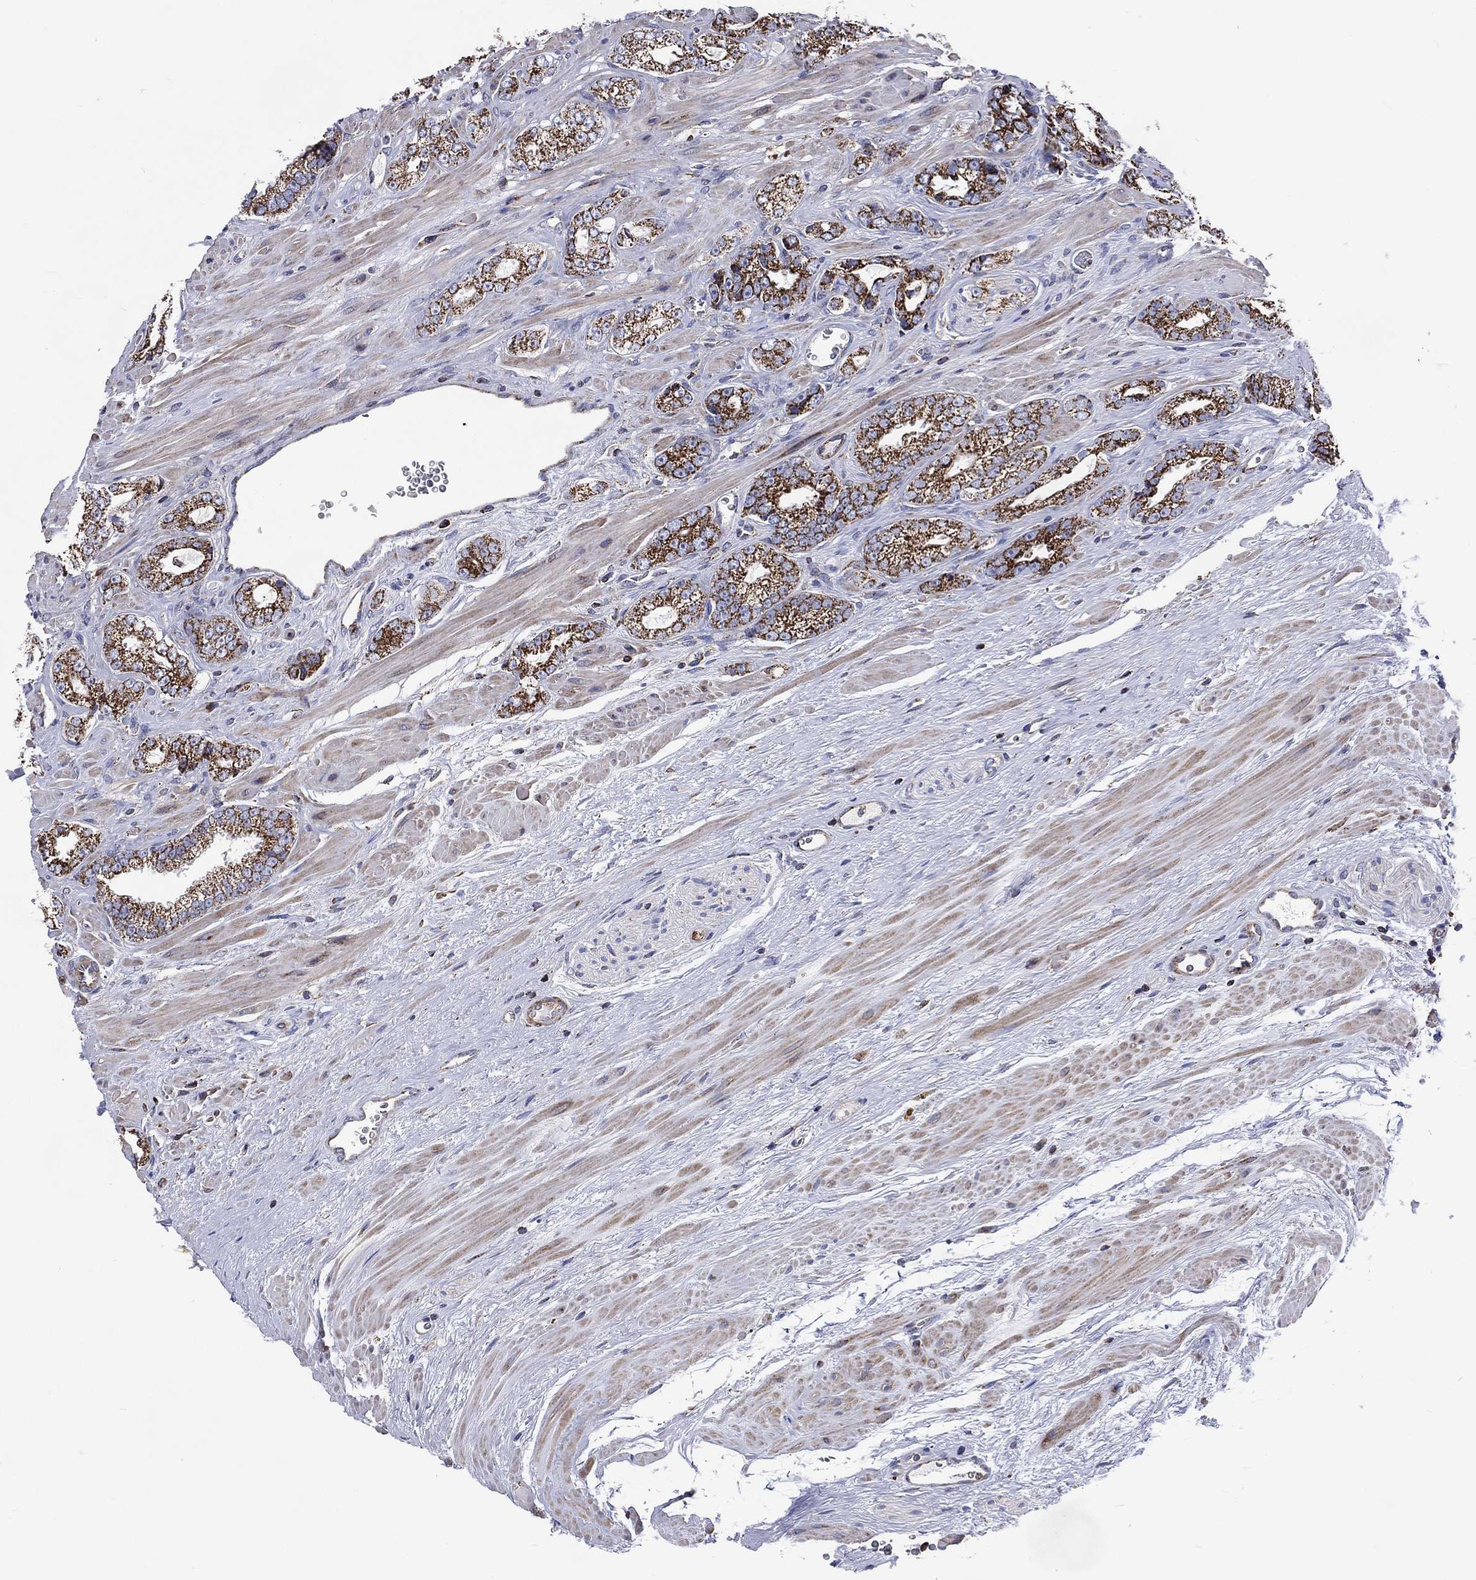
{"staining": {"intensity": "strong", "quantity": ">75%", "location": "cytoplasmic/membranous"}, "tissue": "prostate cancer", "cell_type": "Tumor cells", "image_type": "cancer", "snomed": [{"axis": "morphology", "description": "Adenocarcinoma, NOS"}, {"axis": "topography", "description": "Prostate"}], "caption": "The photomicrograph displays staining of adenocarcinoma (prostate), revealing strong cytoplasmic/membranous protein positivity (brown color) within tumor cells.", "gene": "ANKRD37", "patient": {"sex": "male", "age": 67}}